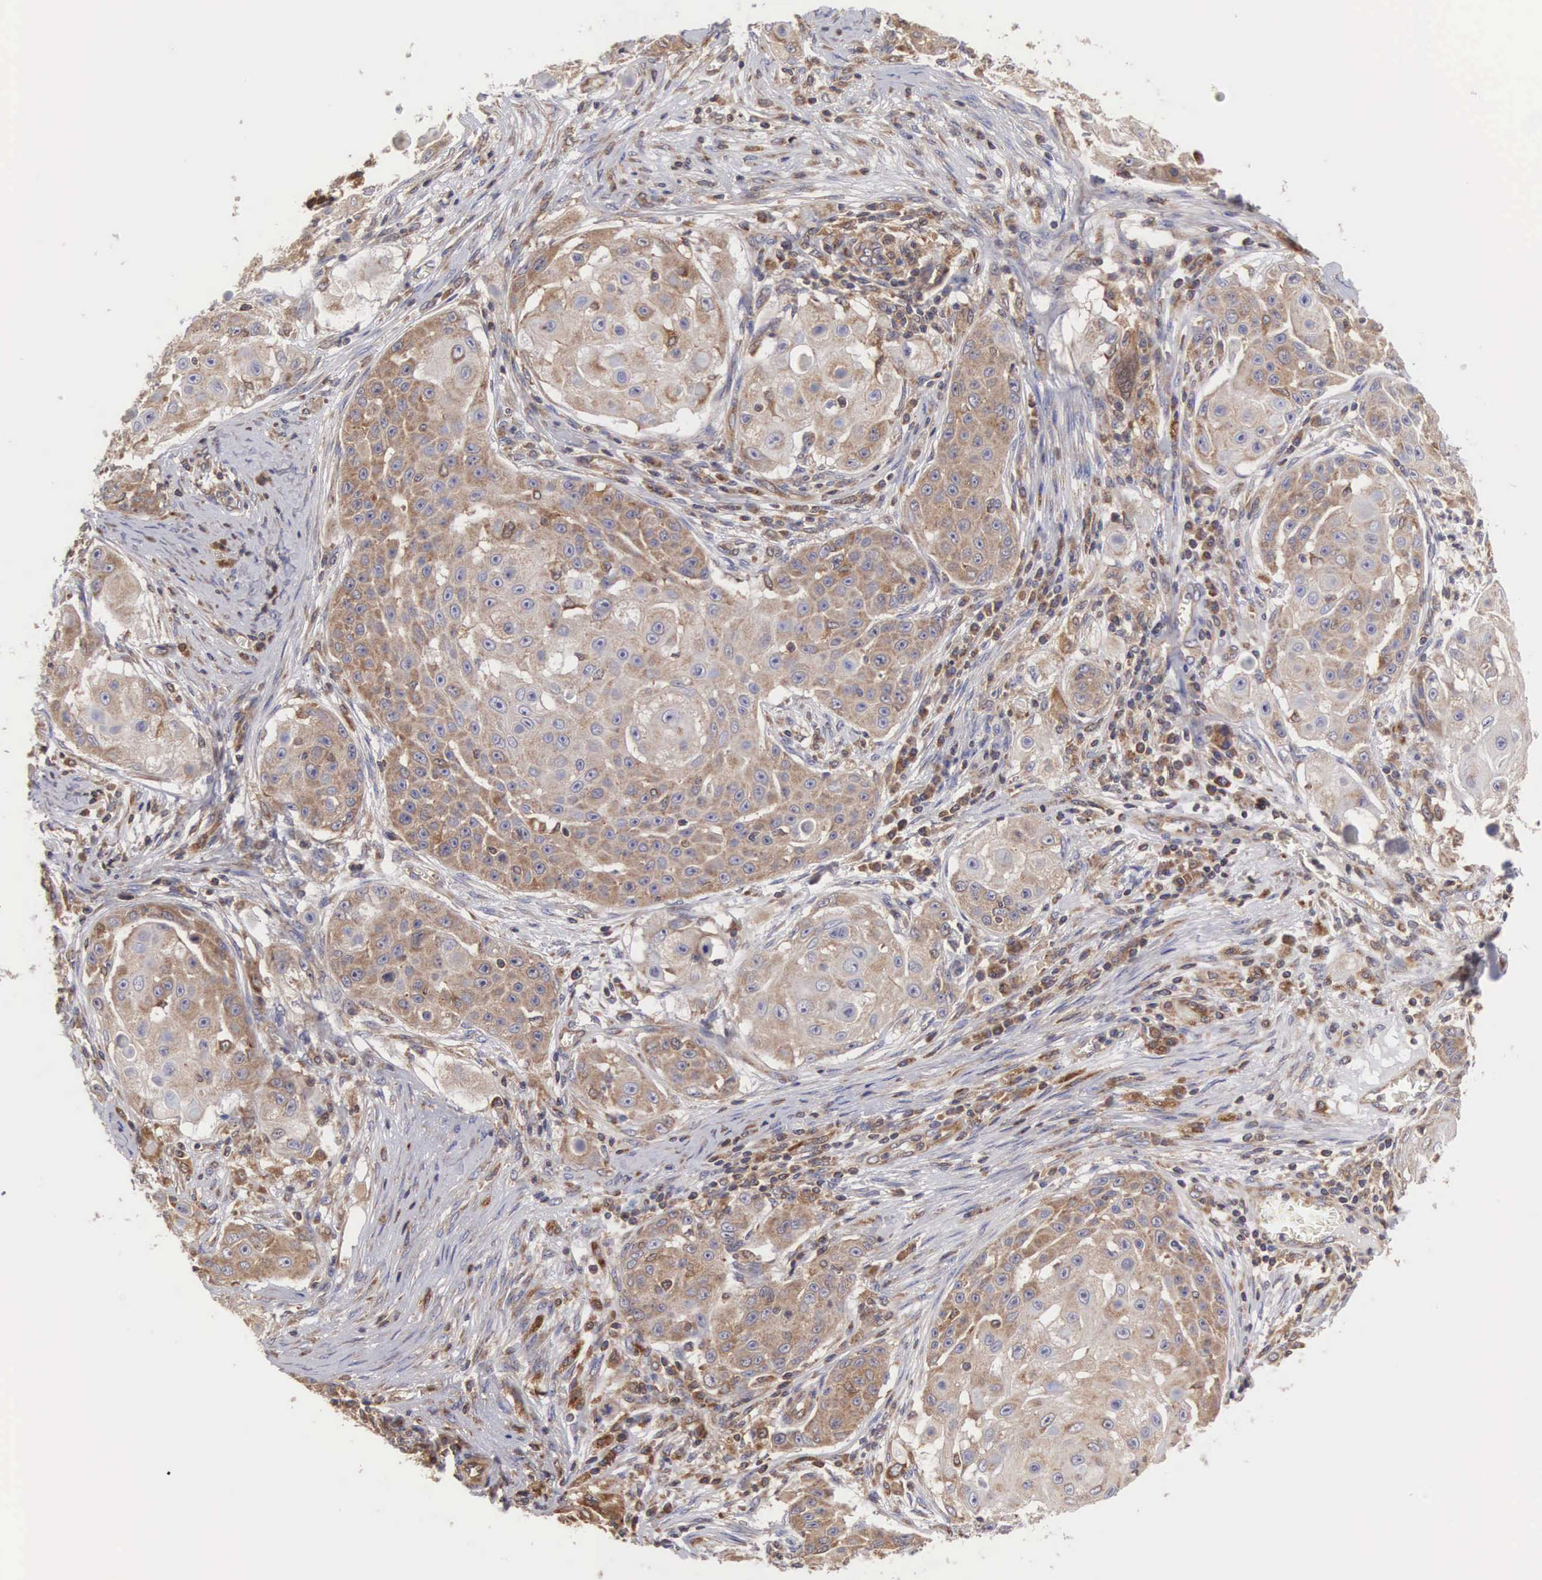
{"staining": {"intensity": "moderate", "quantity": ">75%", "location": "cytoplasmic/membranous"}, "tissue": "skin cancer", "cell_type": "Tumor cells", "image_type": "cancer", "snomed": [{"axis": "morphology", "description": "Squamous cell carcinoma, NOS"}, {"axis": "topography", "description": "Skin"}], "caption": "Immunohistochemistry (IHC) (DAB (3,3'-diaminobenzidine)) staining of human skin cancer (squamous cell carcinoma) demonstrates moderate cytoplasmic/membranous protein positivity in about >75% of tumor cells.", "gene": "DHRS1", "patient": {"sex": "female", "age": 57}}